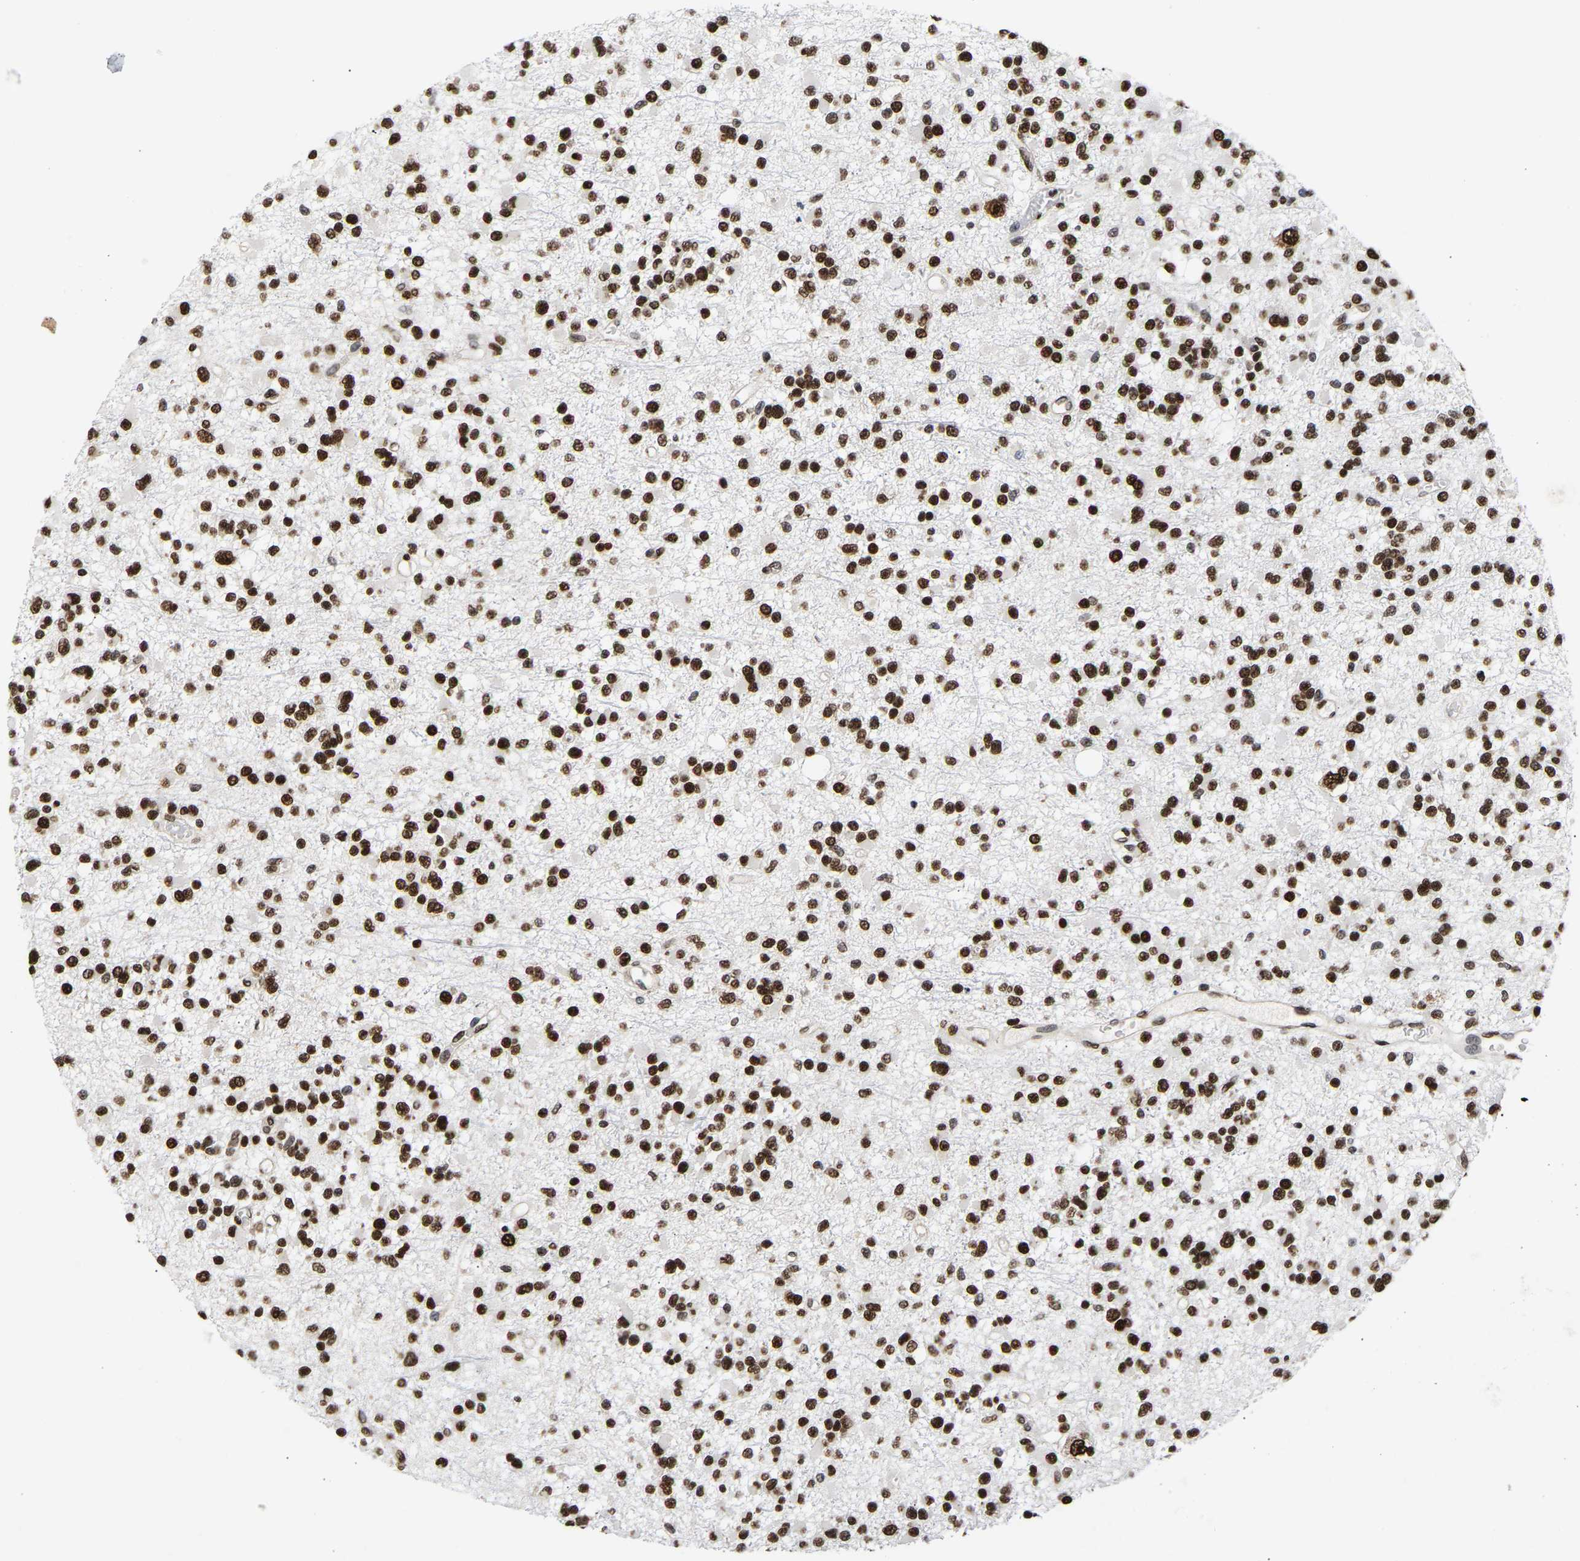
{"staining": {"intensity": "strong", "quantity": ">75%", "location": "nuclear"}, "tissue": "glioma", "cell_type": "Tumor cells", "image_type": "cancer", "snomed": [{"axis": "morphology", "description": "Glioma, malignant, Low grade"}, {"axis": "topography", "description": "Brain"}], "caption": "Approximately >75% of tumor cells in human glioma demonstrate strong nuclear protein staining as visualized by brown immunohistochemical staining.", "gene": "PSIP1", "patient": {"sex": "female", "age": 22}}